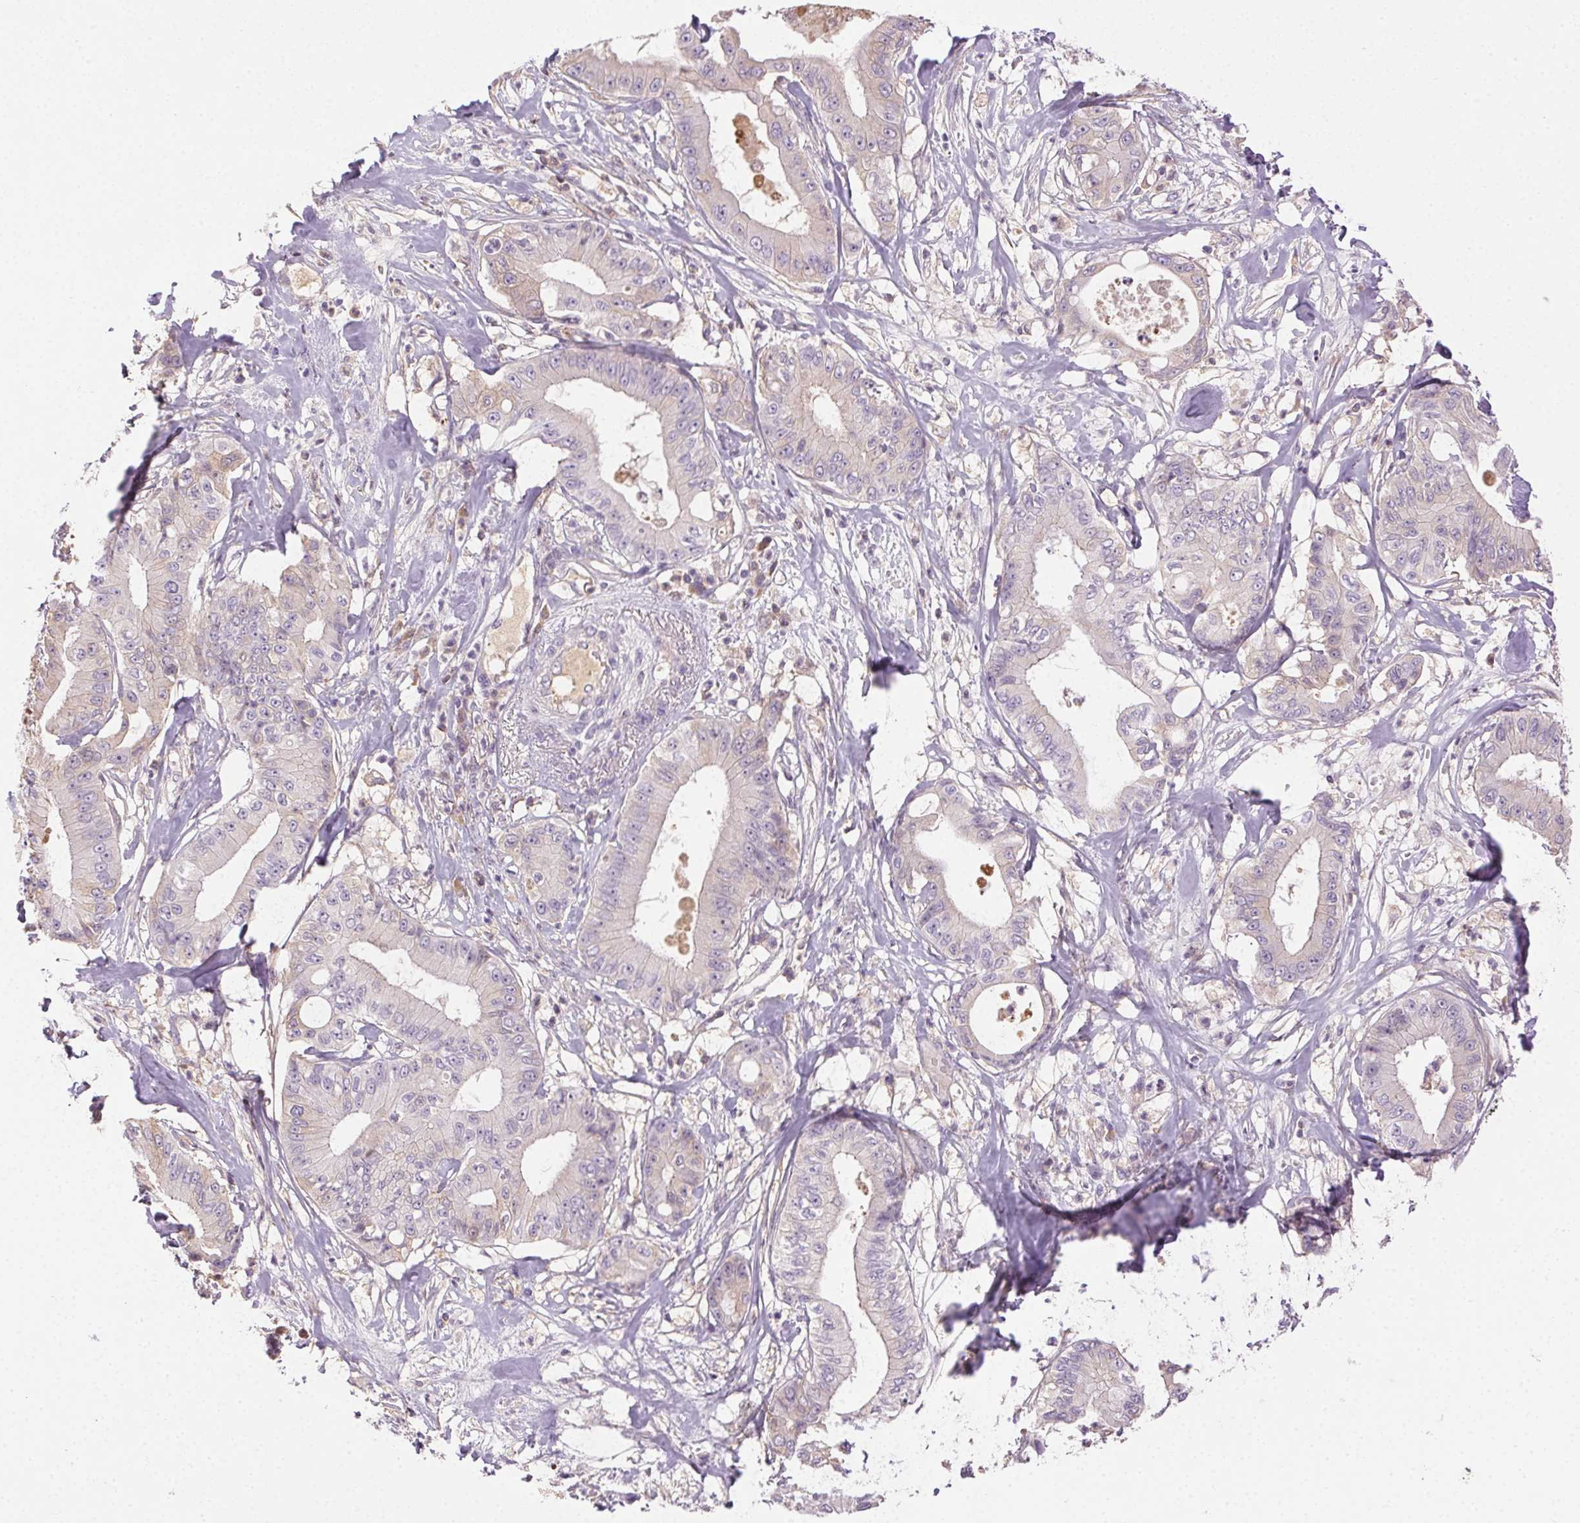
{"staining": {"intensity": "negative", "quantity": "none", "location": "none"}, "tissue": "pancreatic cancer", "cell_type": "Tumor cells", "image_type": "cancer", "snomed": [{"axis": "morphology", "description": "Adenocarcinoma, NOS"}, {"axis": "topography", "description": "Pancreas"}], "caption": "Tumor cells show no significant protein staining in pancreatic cancer.", "gene": "BPIFB2", "patient": {"sex": "male", "age": 71}}